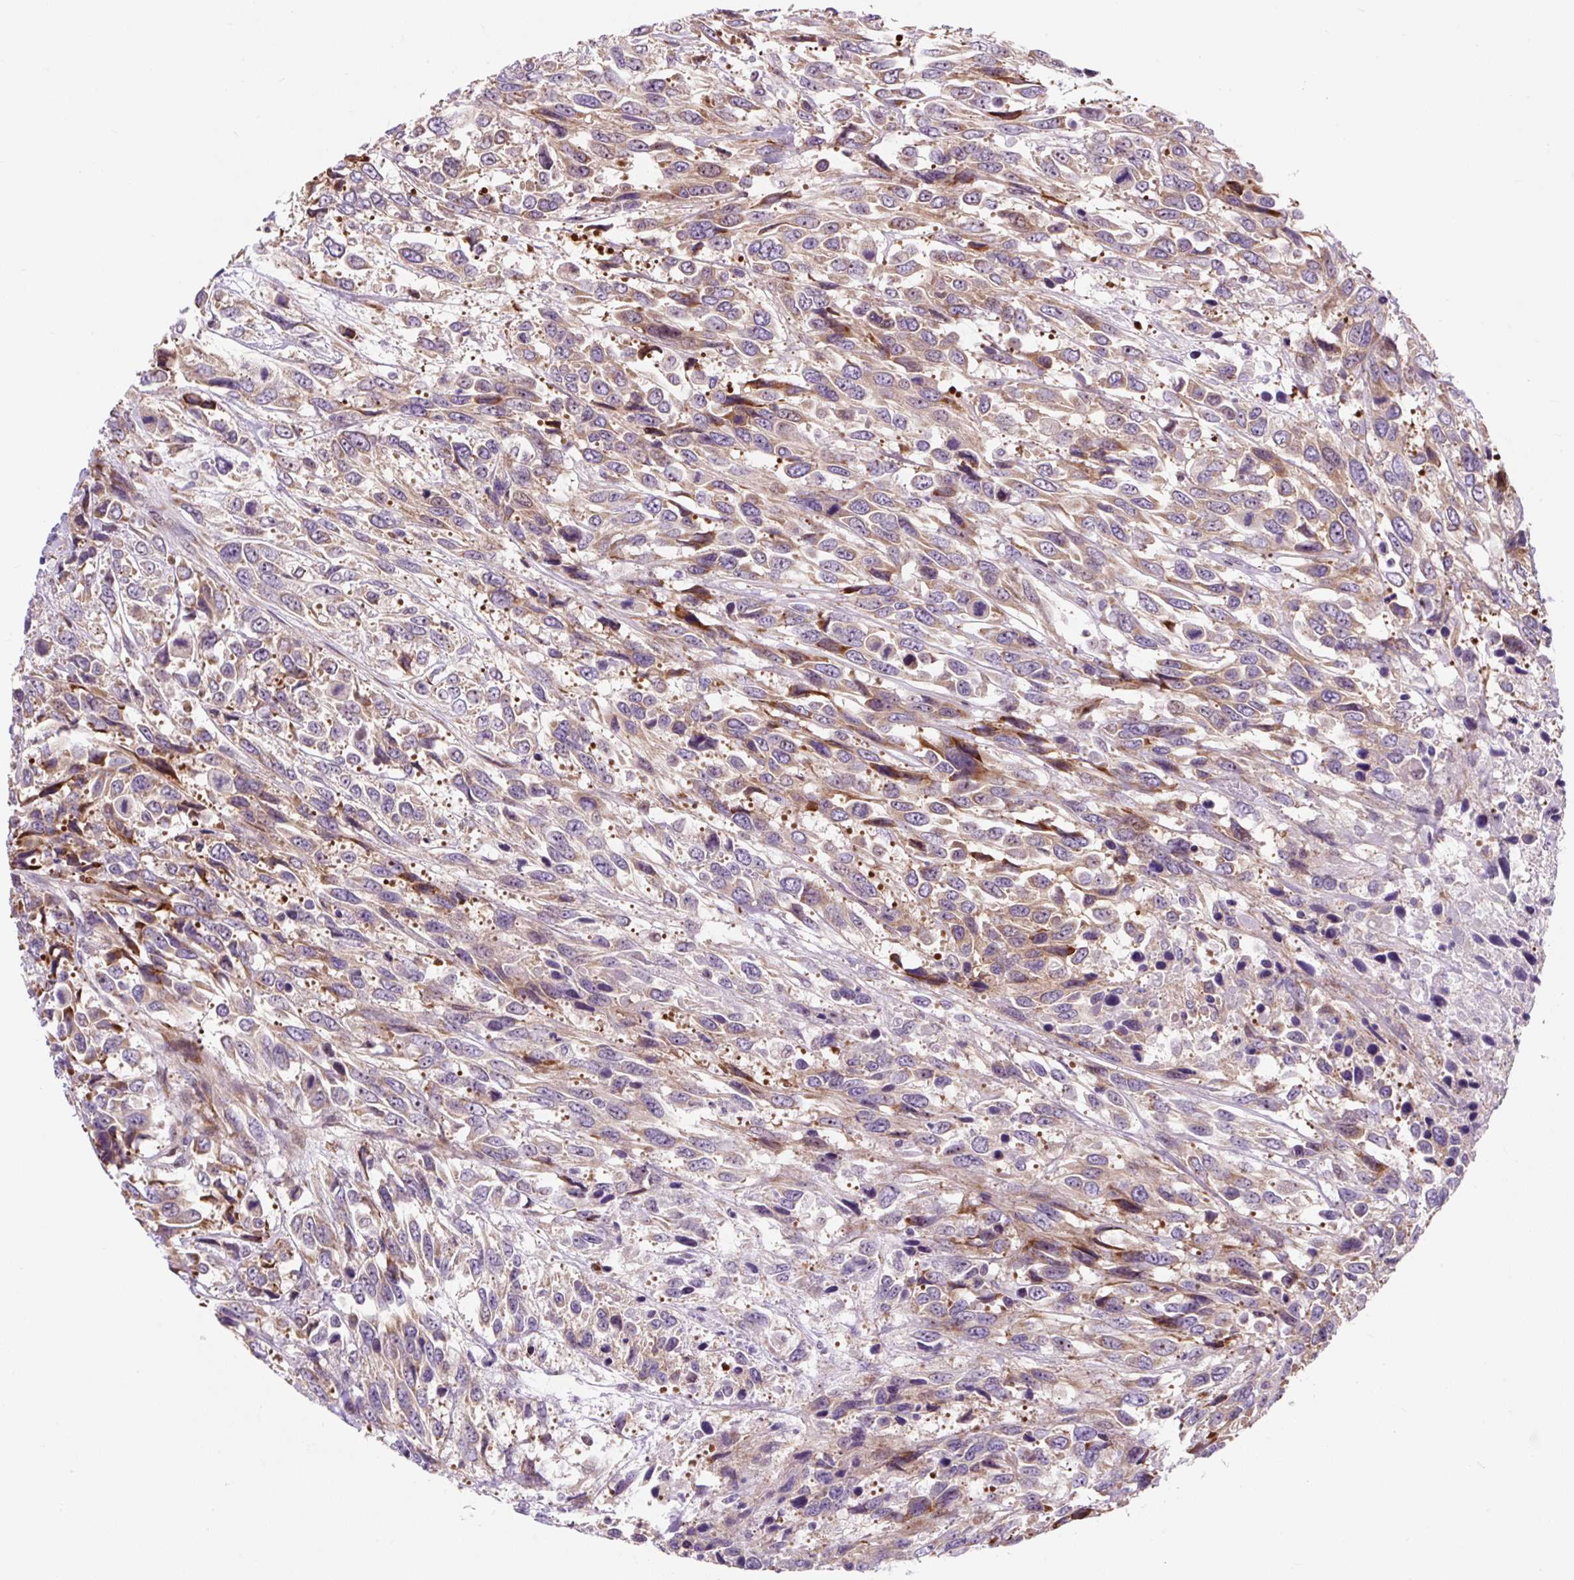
{"staining": {"intensity": "weak", "quantity": "25%-75%", "location": "cytoplasmic/membranous"}, "tissue": "urothelial cancer", "cell_type": "Tumor cells", "image_type": "cancer", "snomed": [{"axis": "morphology", "description": "Urothelial carcinoma, High grade"}, {"axis": "topography", "description": "Urinary bladder"}], "caption": "About 25%-75% of tumor cells in human urothelial carcinoma (high-grade) show weak cytoplasmic/membranous protein expression as visualized by brown immunohistochemical staining.", "gene": "CISD3", "patient": {"sex": "female", "age": 70}}